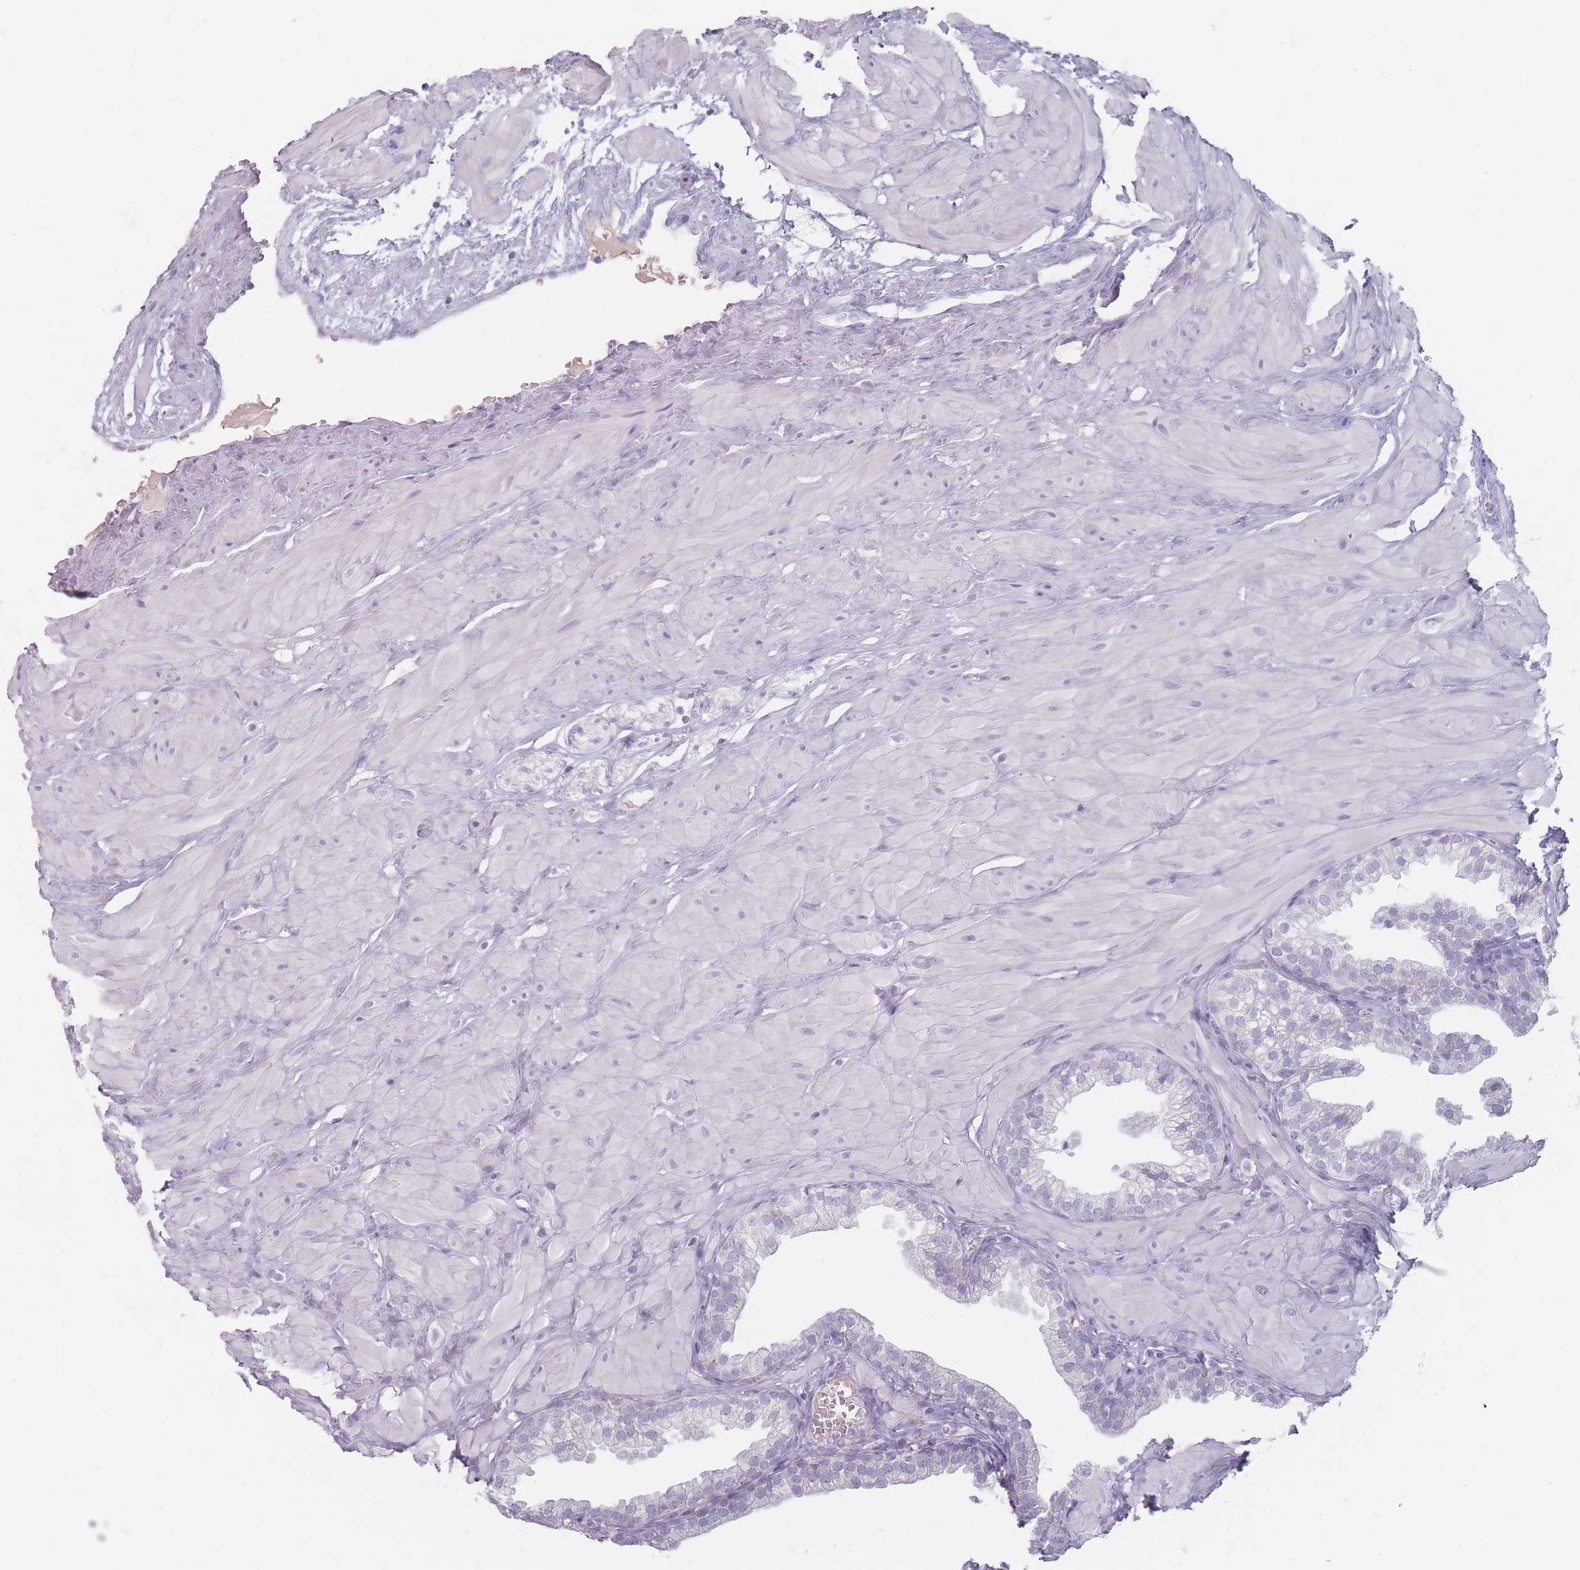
{"staining": {"intensity": "negative", "quantity": "none", "location": "none"}, "tissue": "prostate", "cell_type": "Glandular cells", "image_type": "normal", "snomed": [{"axis": "morphology", "description": "Normal tissue, NOS"}, {"axis": "topography", "description": "Prostate"}, {"axis": "topography", "description": "Peripheral nerve tissue"}], "caption": "A histopathology image of prostate stained for a protein demonstrates no brown staining in glandular cells.", "gene": "HELZ2", "patient": {"sex": "male", "age": 55}}